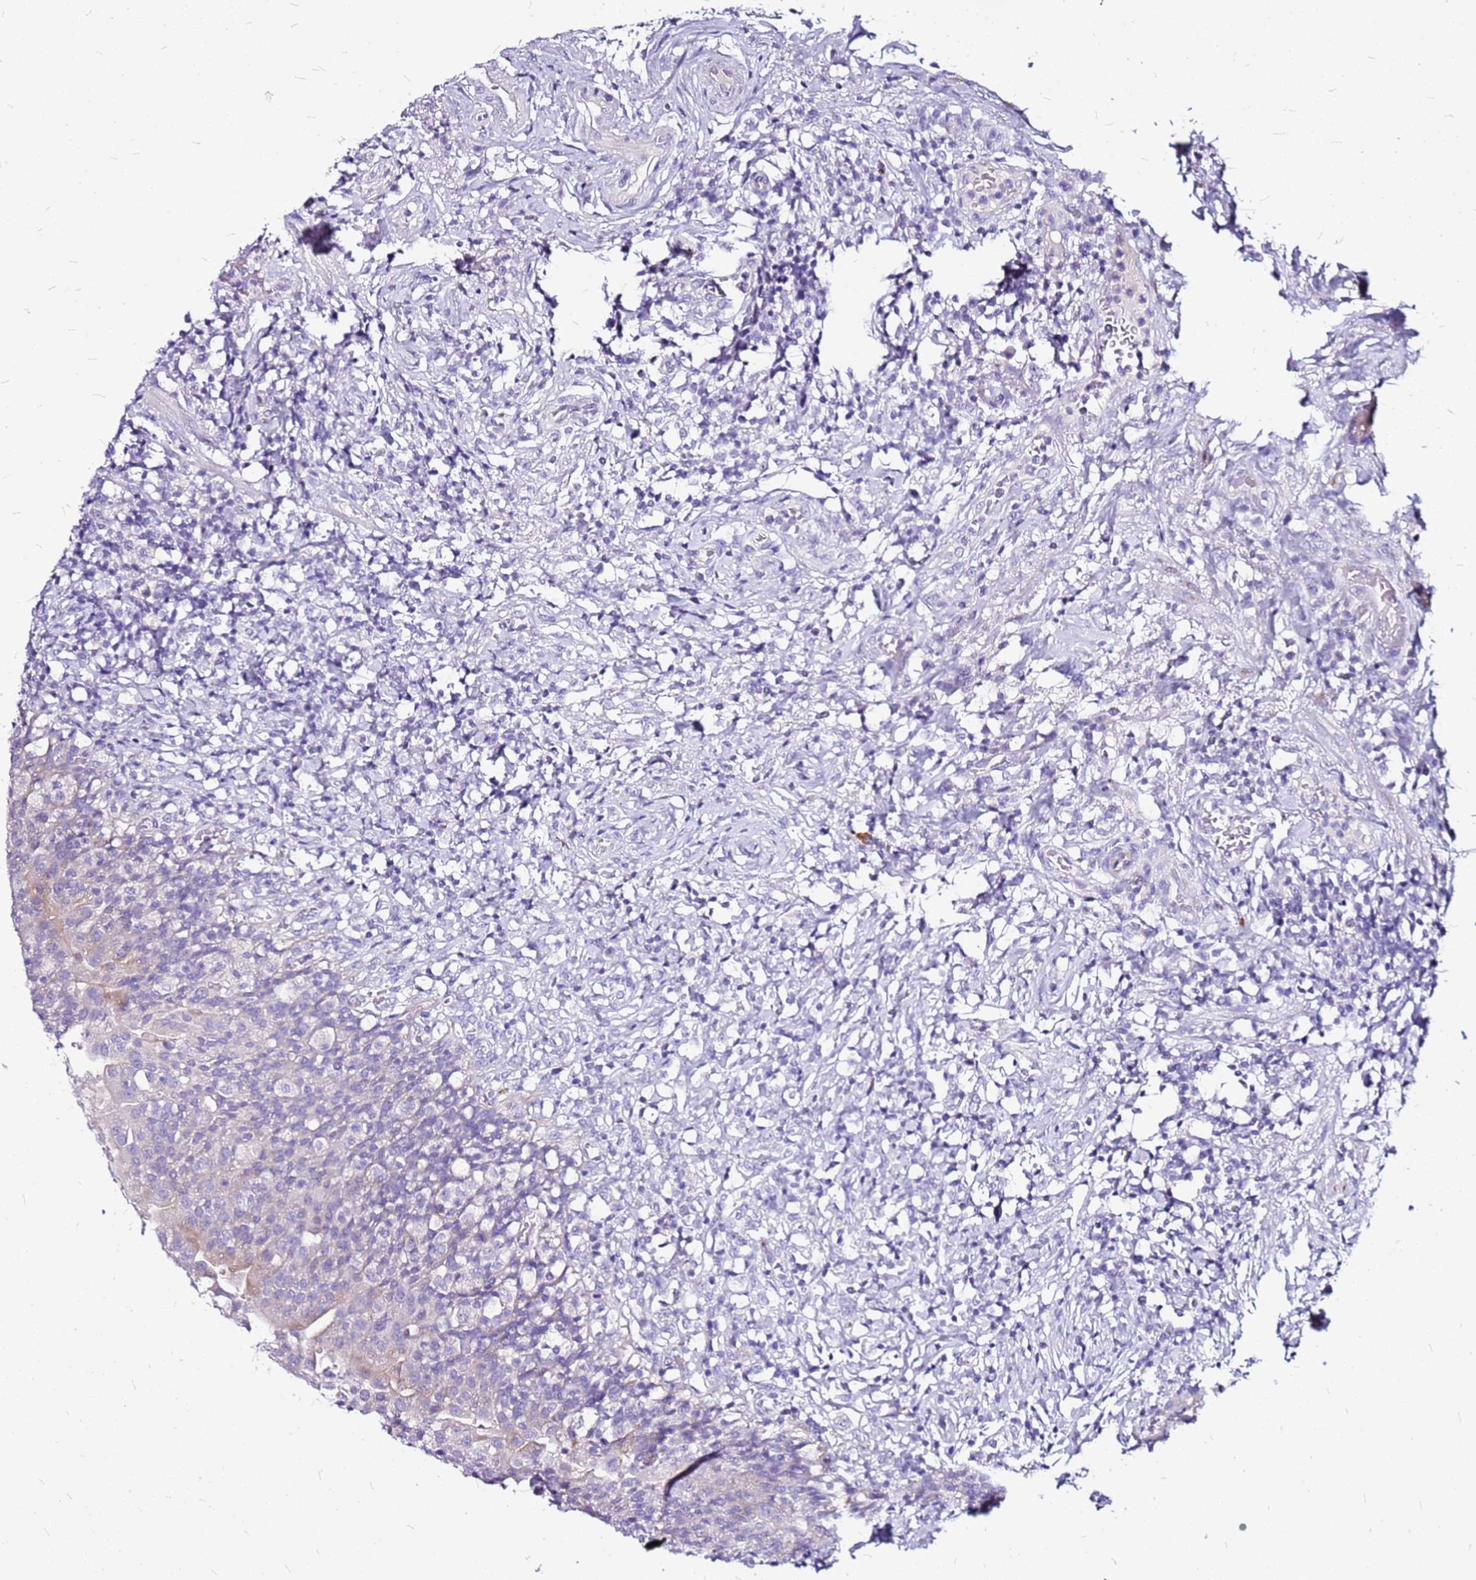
{"staining": {"intensity": "weak", "quantity": "<25%", "location": "cytoplasmic/membranous"}, "tissue": "urinary bladder", "cell_type": "Urothelial cells", "image_type": "normal", "snomed": [{"axis": "morphology", "description": "Normal tissue, NOS"}, {"axis": "morphology", "description": "Inflammation, NOS"}, {"axis": "topography", "description": "Urinary bladder"}], "caption": "IHC of normal human urinary bladder exhibits no positivity in urothelial cells. (IHC, brightfield microscopy, high magnification).", "gene": "CASD1", "patient": {"sex": "male", "age": 64}}